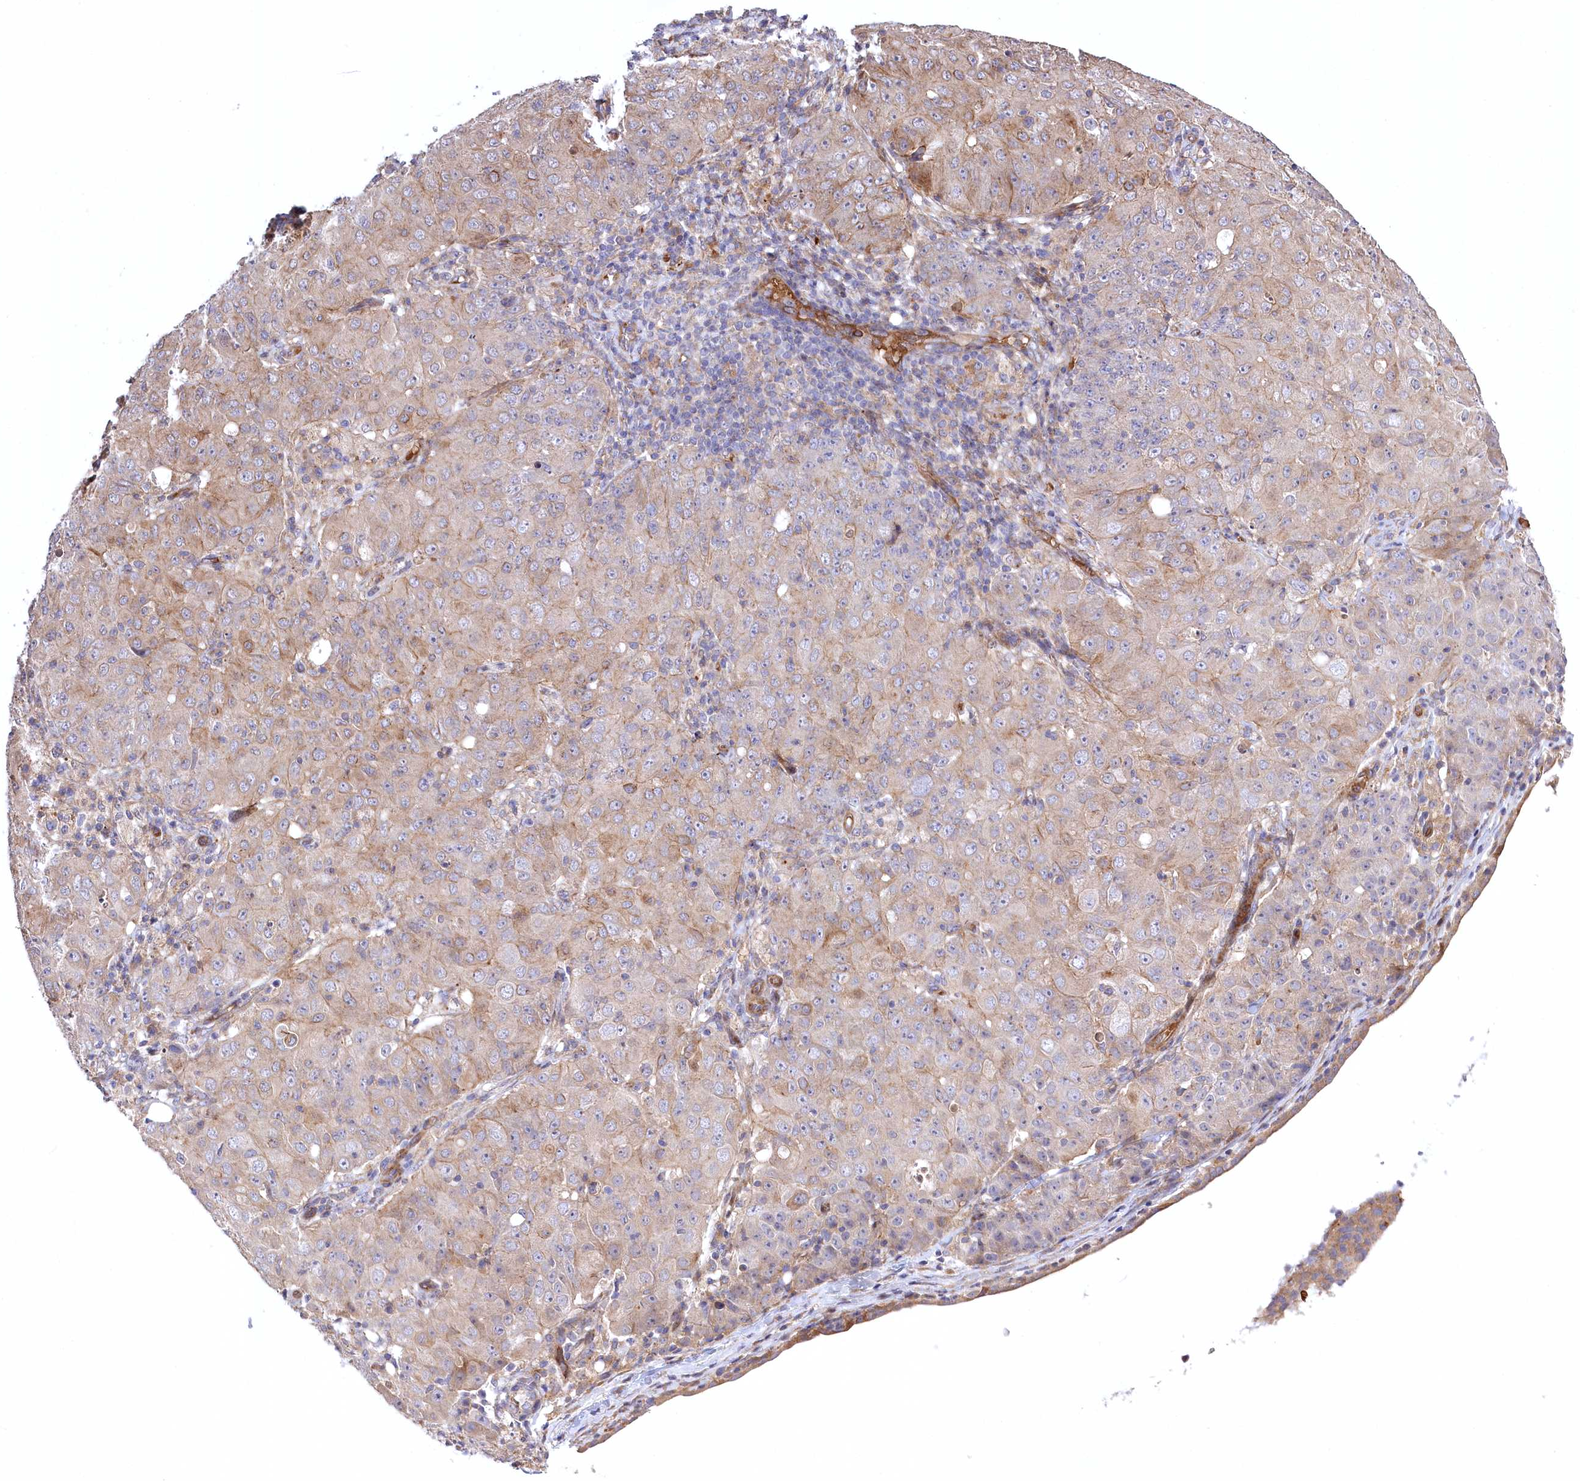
{"staining": {"intensity": "moderate", "quantity": "25%-75%", "location": "cytoplasmic/membranous"}, "tissue": "ovarian cancer", "cell_type": "Tumor cells", "image_type": "cancer", "snomed": [{"axis": "morphology", "description": "Carcinoma, endometroid"}, {"axis": "topography", "description": "Ovary"}], "caption": "Moderate cytoplasmic/membranous staining for a protein is appreciated in approximately 25%-75% of tumor cells of ovarian cancer (endometroid carcinoma) using IHC.", "gene": "TRUB1", "patient": {"sex": "female", "age": 42}}